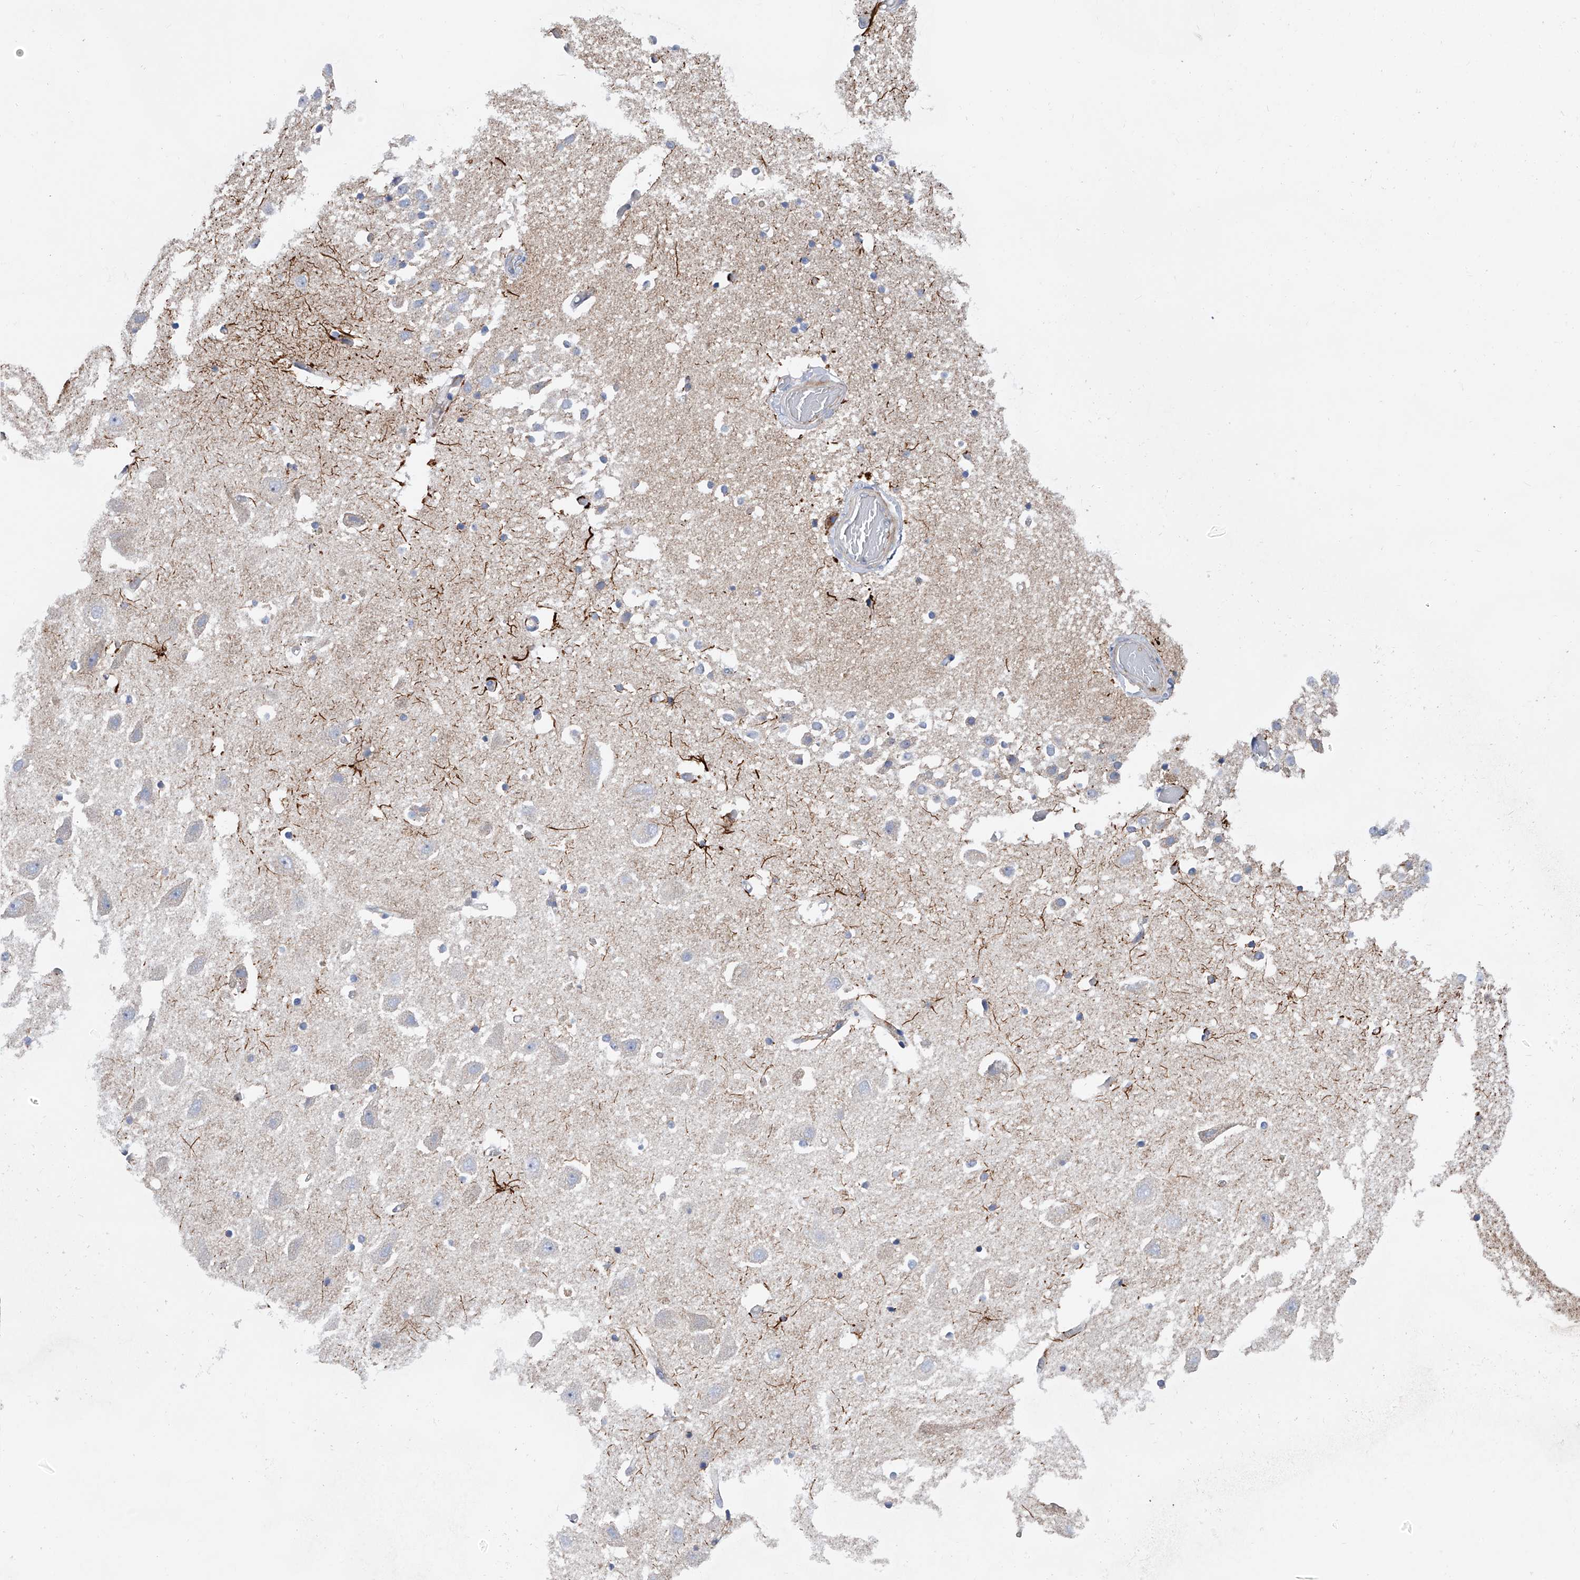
{"staining": {"intensity": "negative", "quantity": "none", "location": "none"}, "tissue": "cerebral cortex", "cell_type": "Endothelial cells", "image_type": "normal", "snomed": [{"axis": "morphology", "description": "Normal tissue, NOS"}, {"axis": "topography", "description": "Cerebral cortex"}], "caption": "The immunohistochemistry histopathology image has no significant staining in endothelial cells of cerebral cortex.", "gene": "MLYCD", "patient": {"sex": "male", "age": 34}}